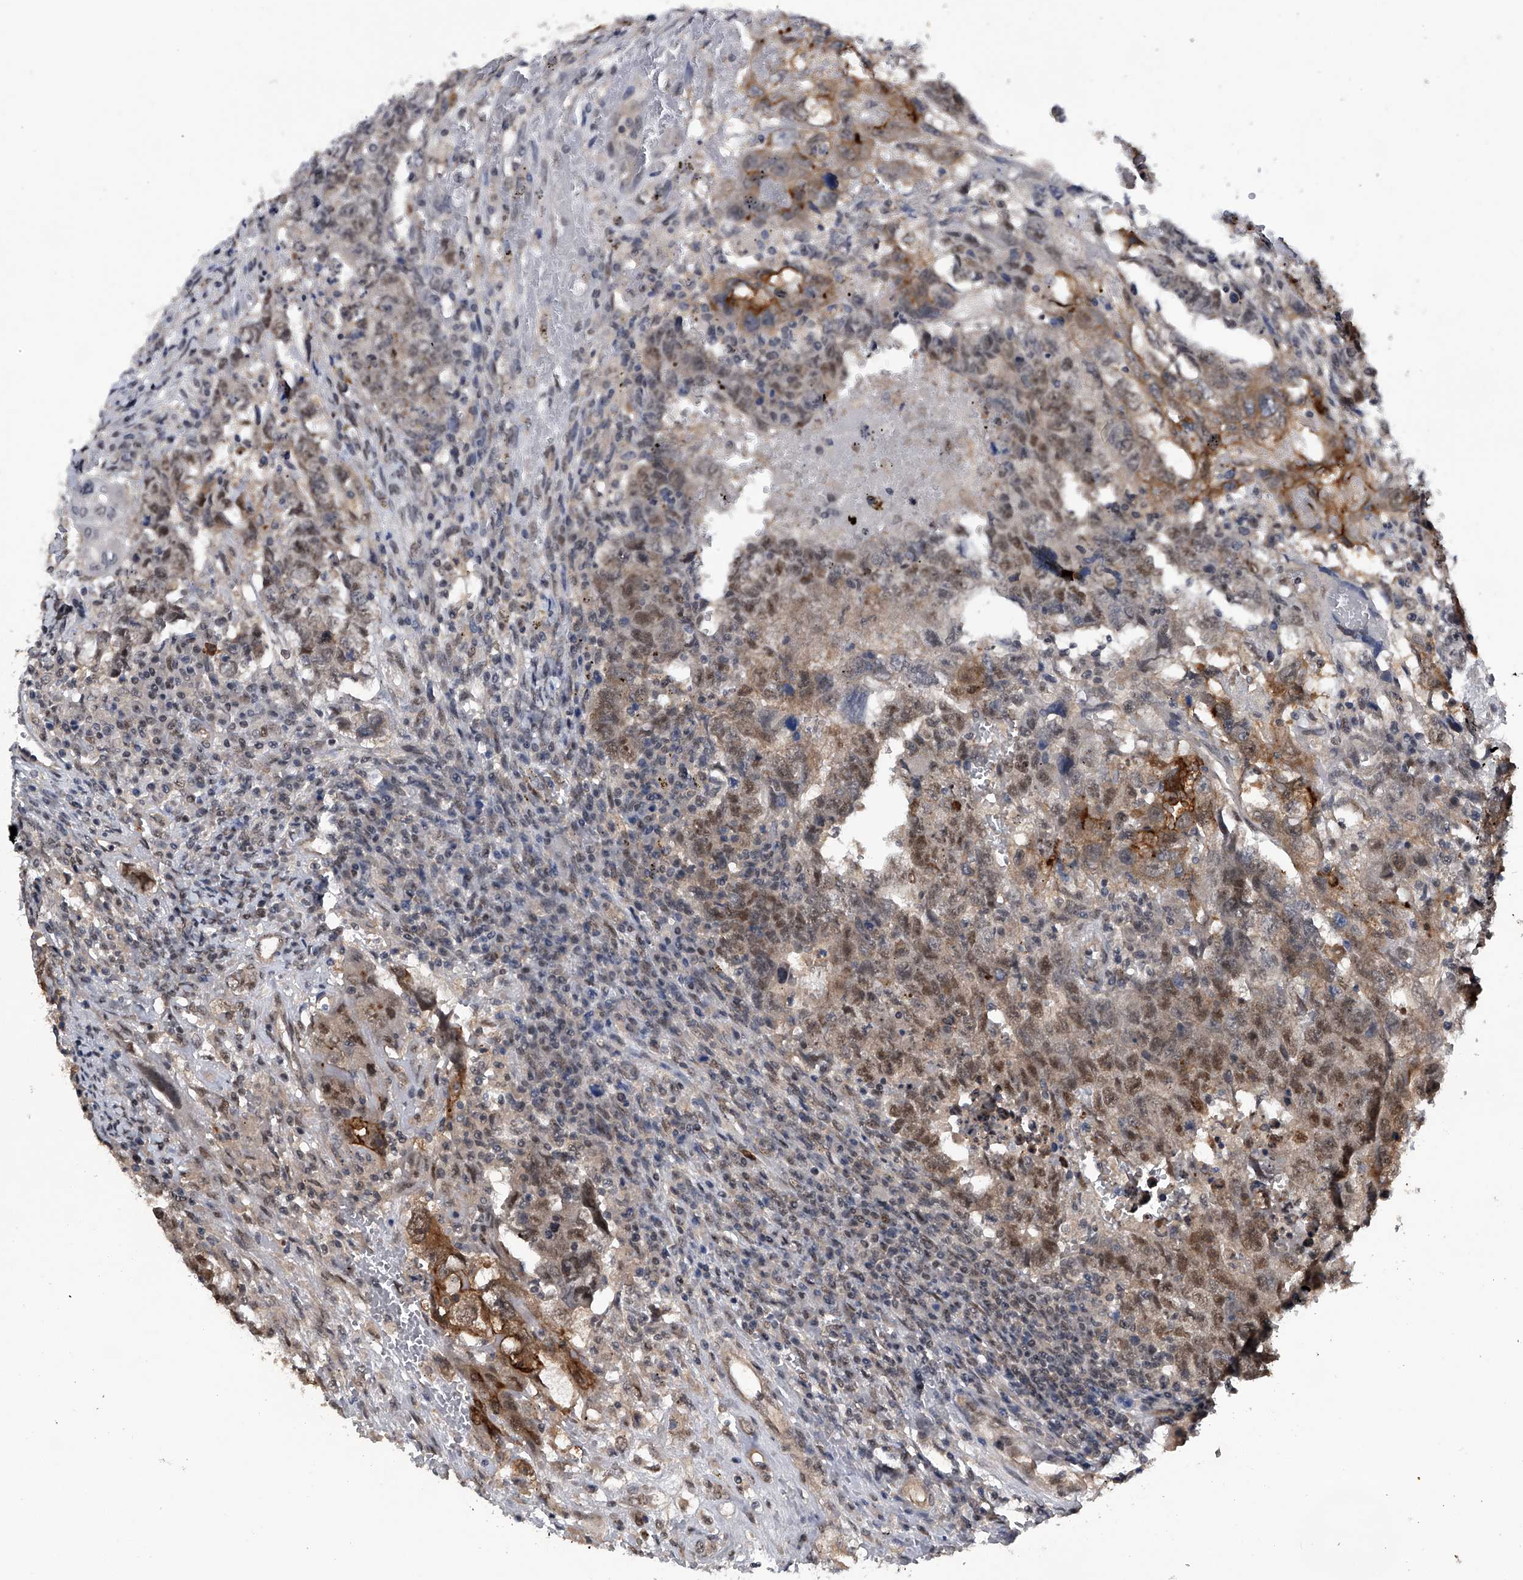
{"staining": {"intensity": "moderate", "quantity": "<25%", "location": "cytoplasmic/membranous,nuclear"}, "tissue": "testis cancer", "cell_type": "Tumor cells", "image_type": "cancer", "snomed": [{"axis": "morphology", "description": "Carcinoma, Embryonal, NOS"}, {"axis": "topography", "description": "Testis"}], "caption": "Tumor cells display low levels of moderate cytoplasmic/membranous and nuclear expression in about <25% of cells in testis cancer.", "gene": "SLC12A8", "patient": {"sex": "male", "age": 26}}